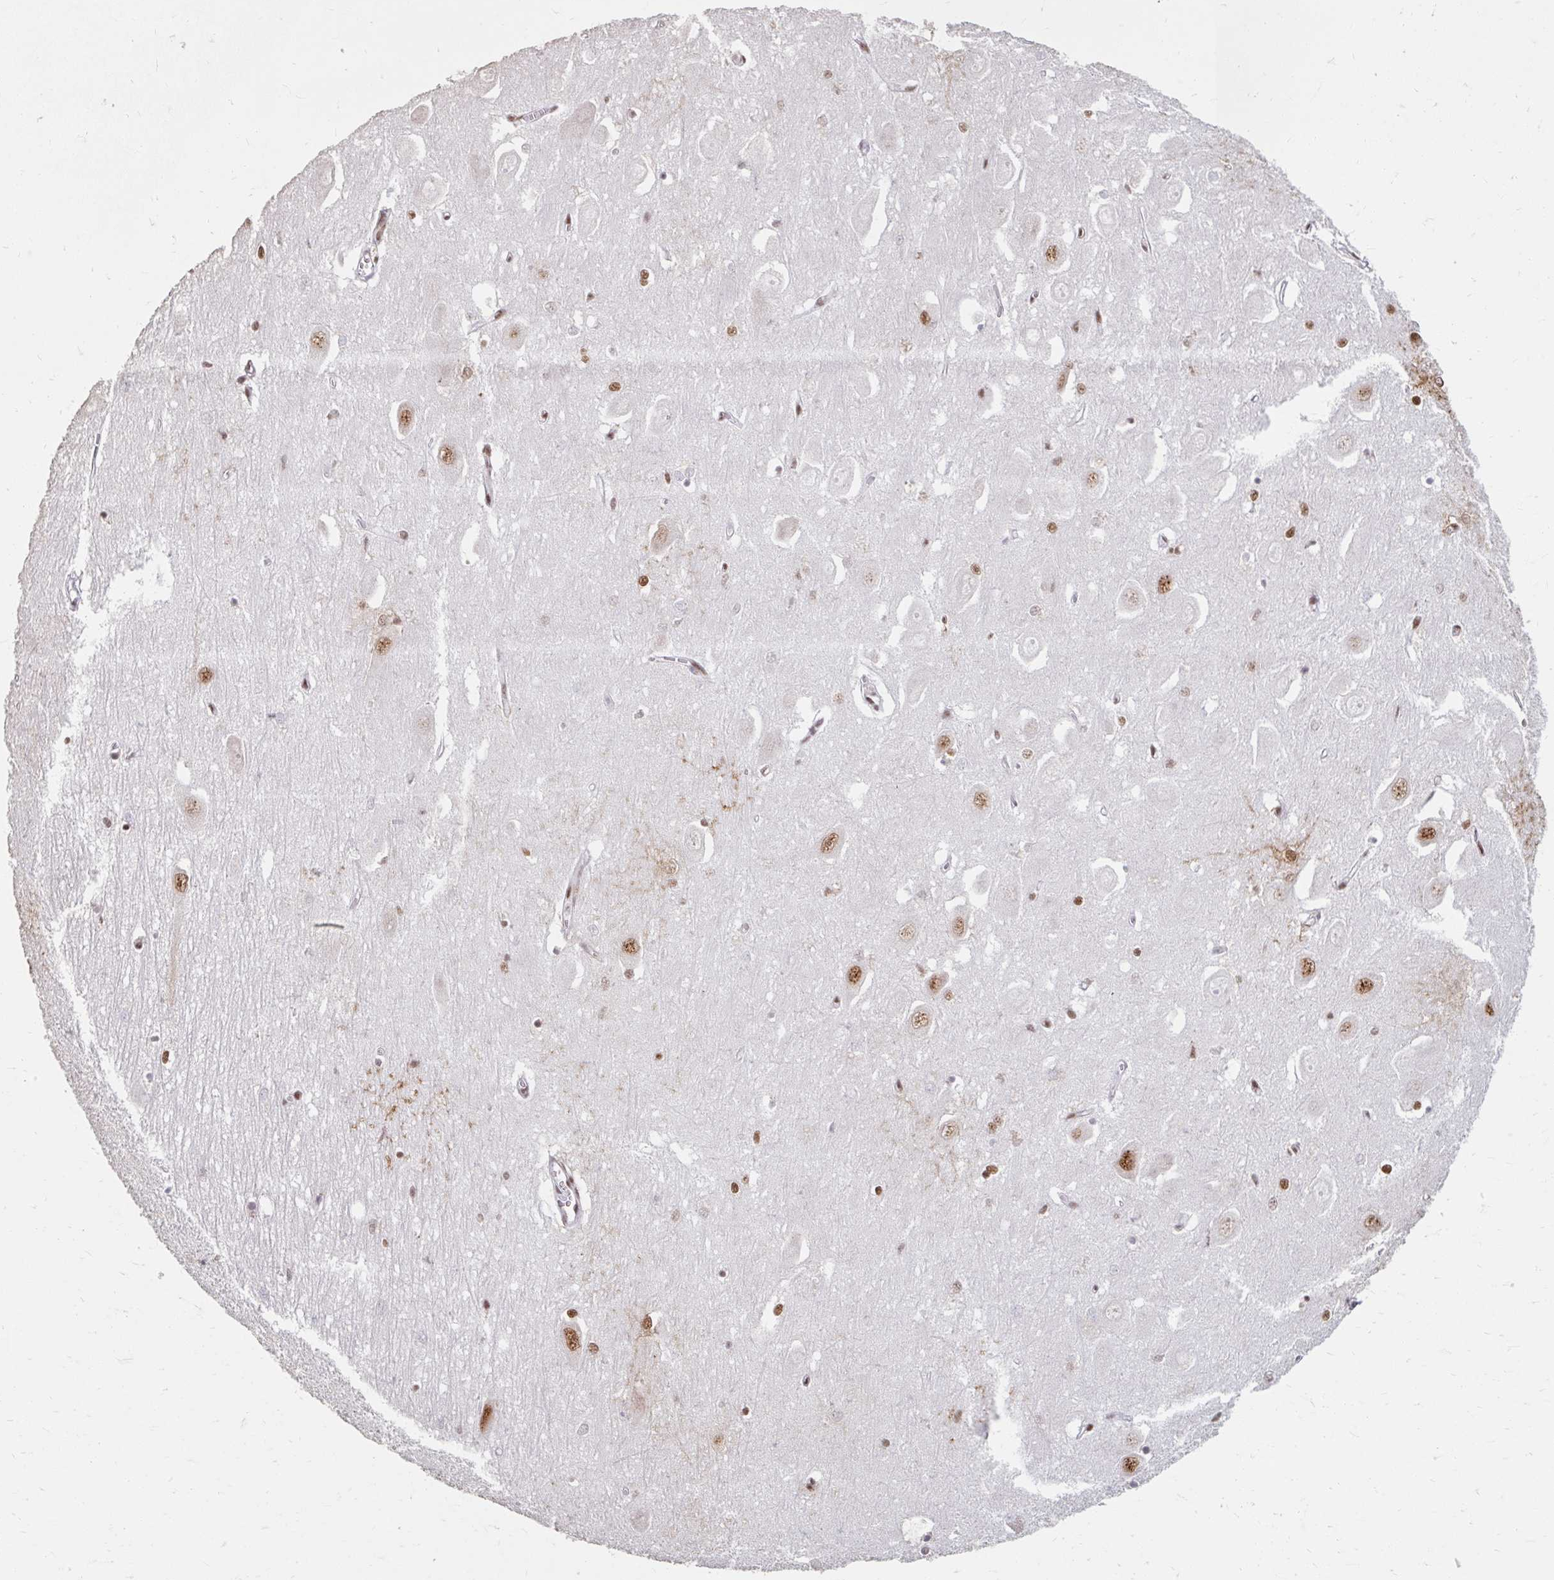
{"staining": {"intensity": "strong", "quantity": "25%-75%", "location": "nuclear"}, "tissue": "hippocampus", "cell_type": "Glial cells", "image_type": "normal", "snomed": [{"axis": "morphology", "description": "Normal tissue, NOS"}, {"axis": "topography", "description": "Hippocampus"}], "caption": "A brown stain shows strong nuclear expression of a protein in glial cells of unremarkable human hippocampus. Using DAB (3,3'-diaminobenzidine) (brown) and hematoxylin (blue) stains, captured at high magnification using brightfield microscopy.", "gene": "SRSF10", "patient": {"sex": "female", "age": 64}}